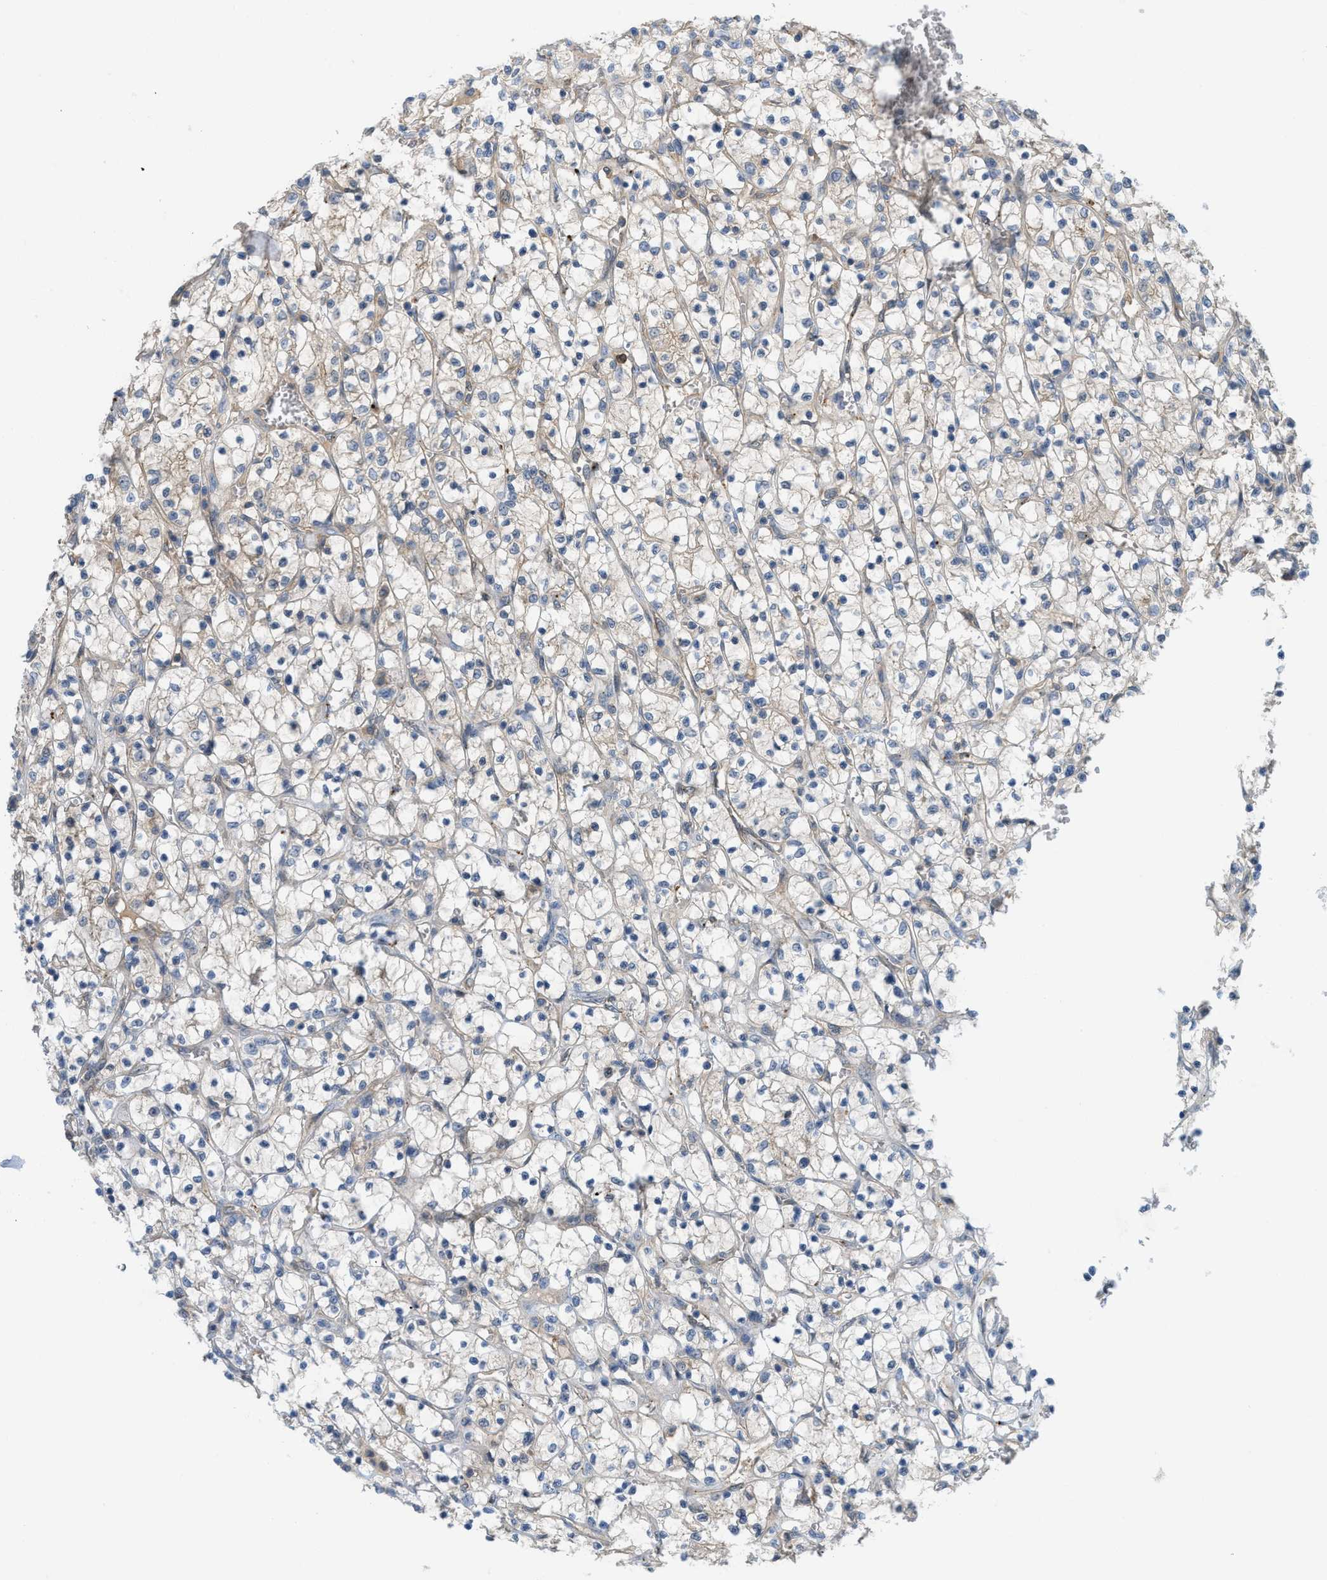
{"staining": {"intensity": "weak", "quantity": "25%-75%", "location": "cytoplasmic/membranous"}, "tissue": "renal cancer", "cell_type": "Tumor cells", "image_type": "cancer", "snomed": [{"axis": "morphology", "description": "Adenocarcinoma, NOS"}, {"axis": "topography", "description": "Kidney"}], "caption": "Tumor cells show low levels of weak cytoplasmic/membranous staining in approximately 25%-75% of cells in human adenocarcinoma (renal).", "gene": "CSTB", "patient": {"sex": "female", "age": 69}}